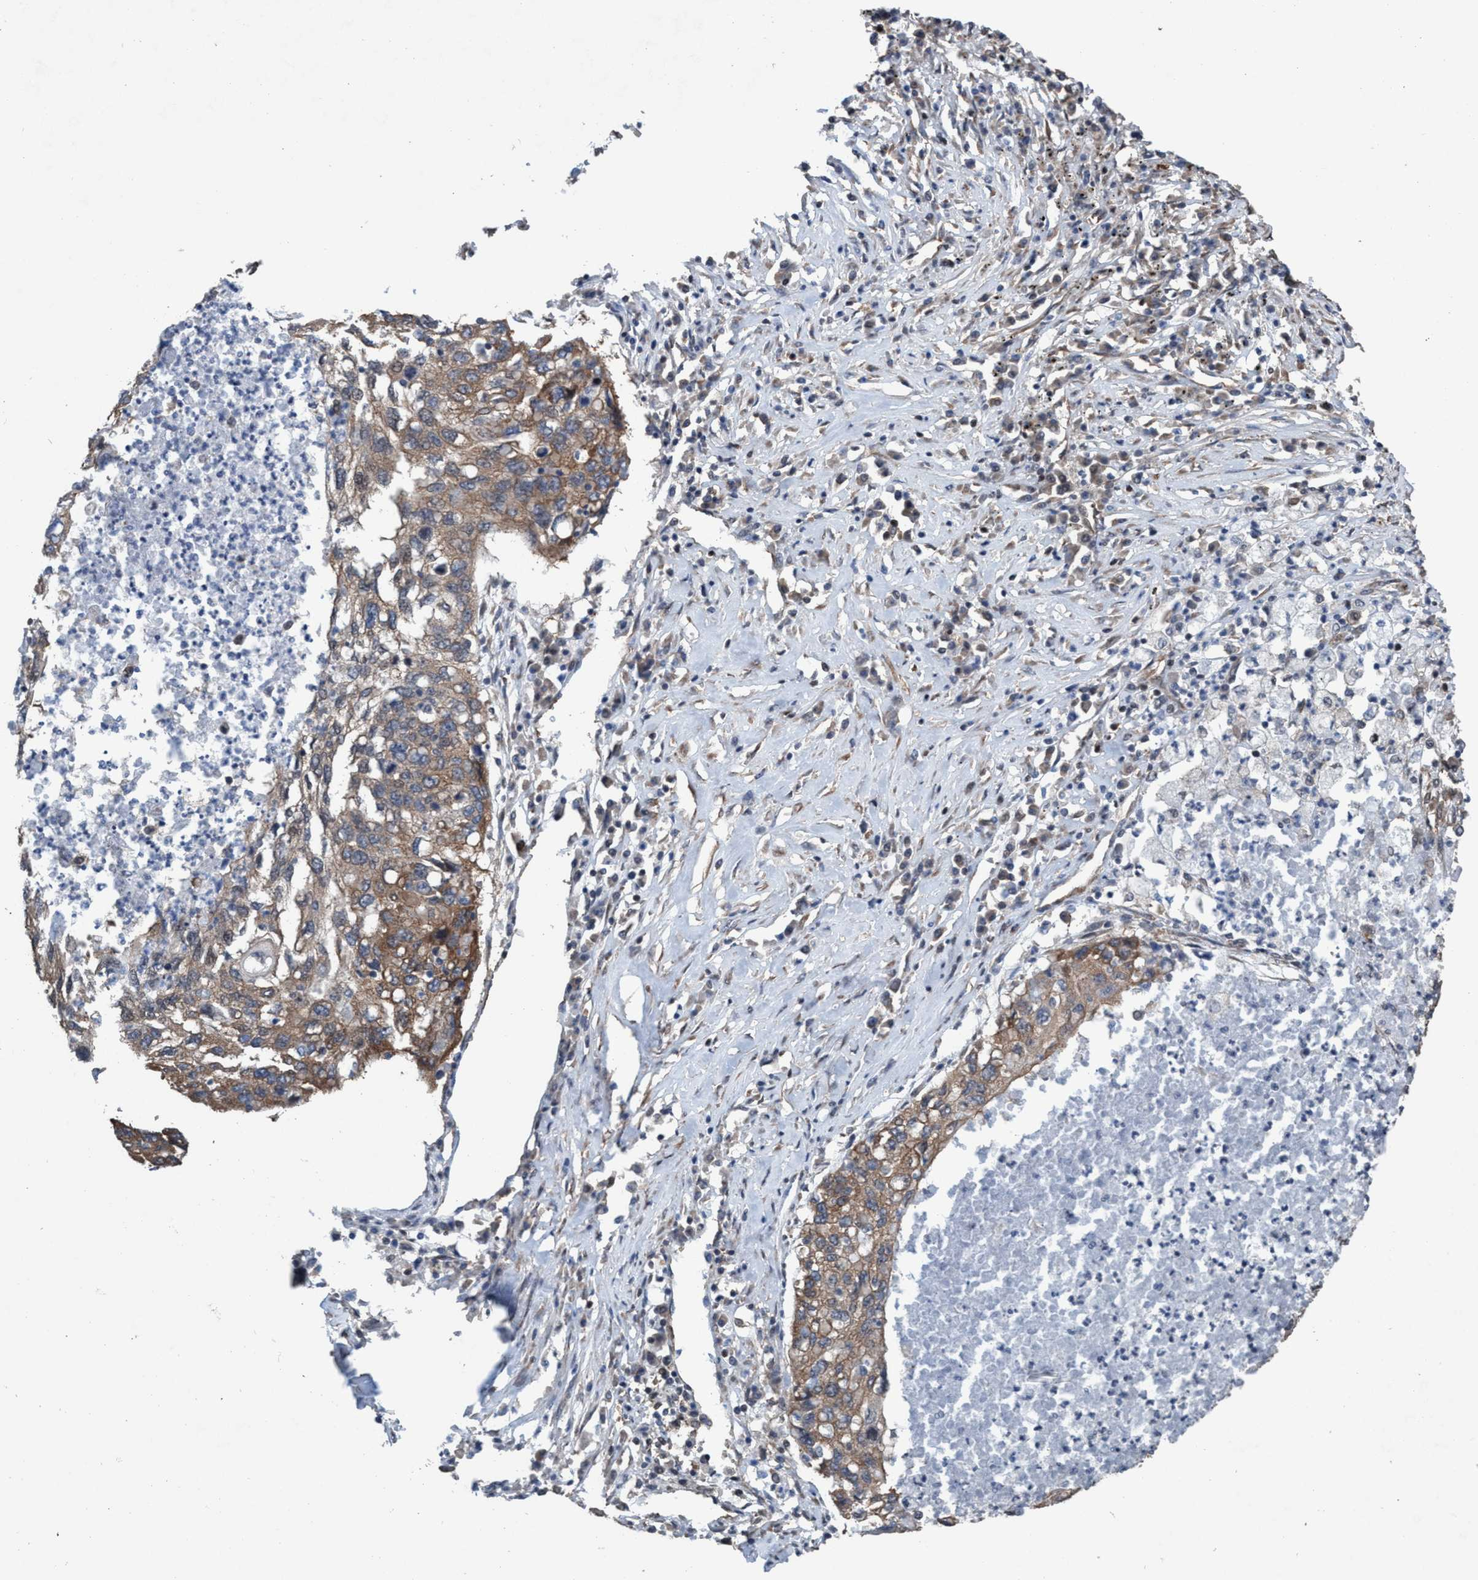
{"staining": {"intensity": "moderate", "quantity": ">75%", "location": "cytoplasmic/membranous"}, "tissue": "lung cancer", "cell_type": "Tumor cells", "image_type": "cancer", "snomed": [{"axis": "morphology", "description": "Squamous cell carcinoma, NOS"}, {"axis": "topography", "description": "Lung"}], "caption": "Immunohistochemistry (IHC) image of lung squamous cell carcinoma stained for a protein (brown), which exhibits medium levels of moderate cytoplasmic/membranous expression in approximately >75% of tumor cells.", "gene": "METAP2", "patient": {"sex": "female", "age": 63}}